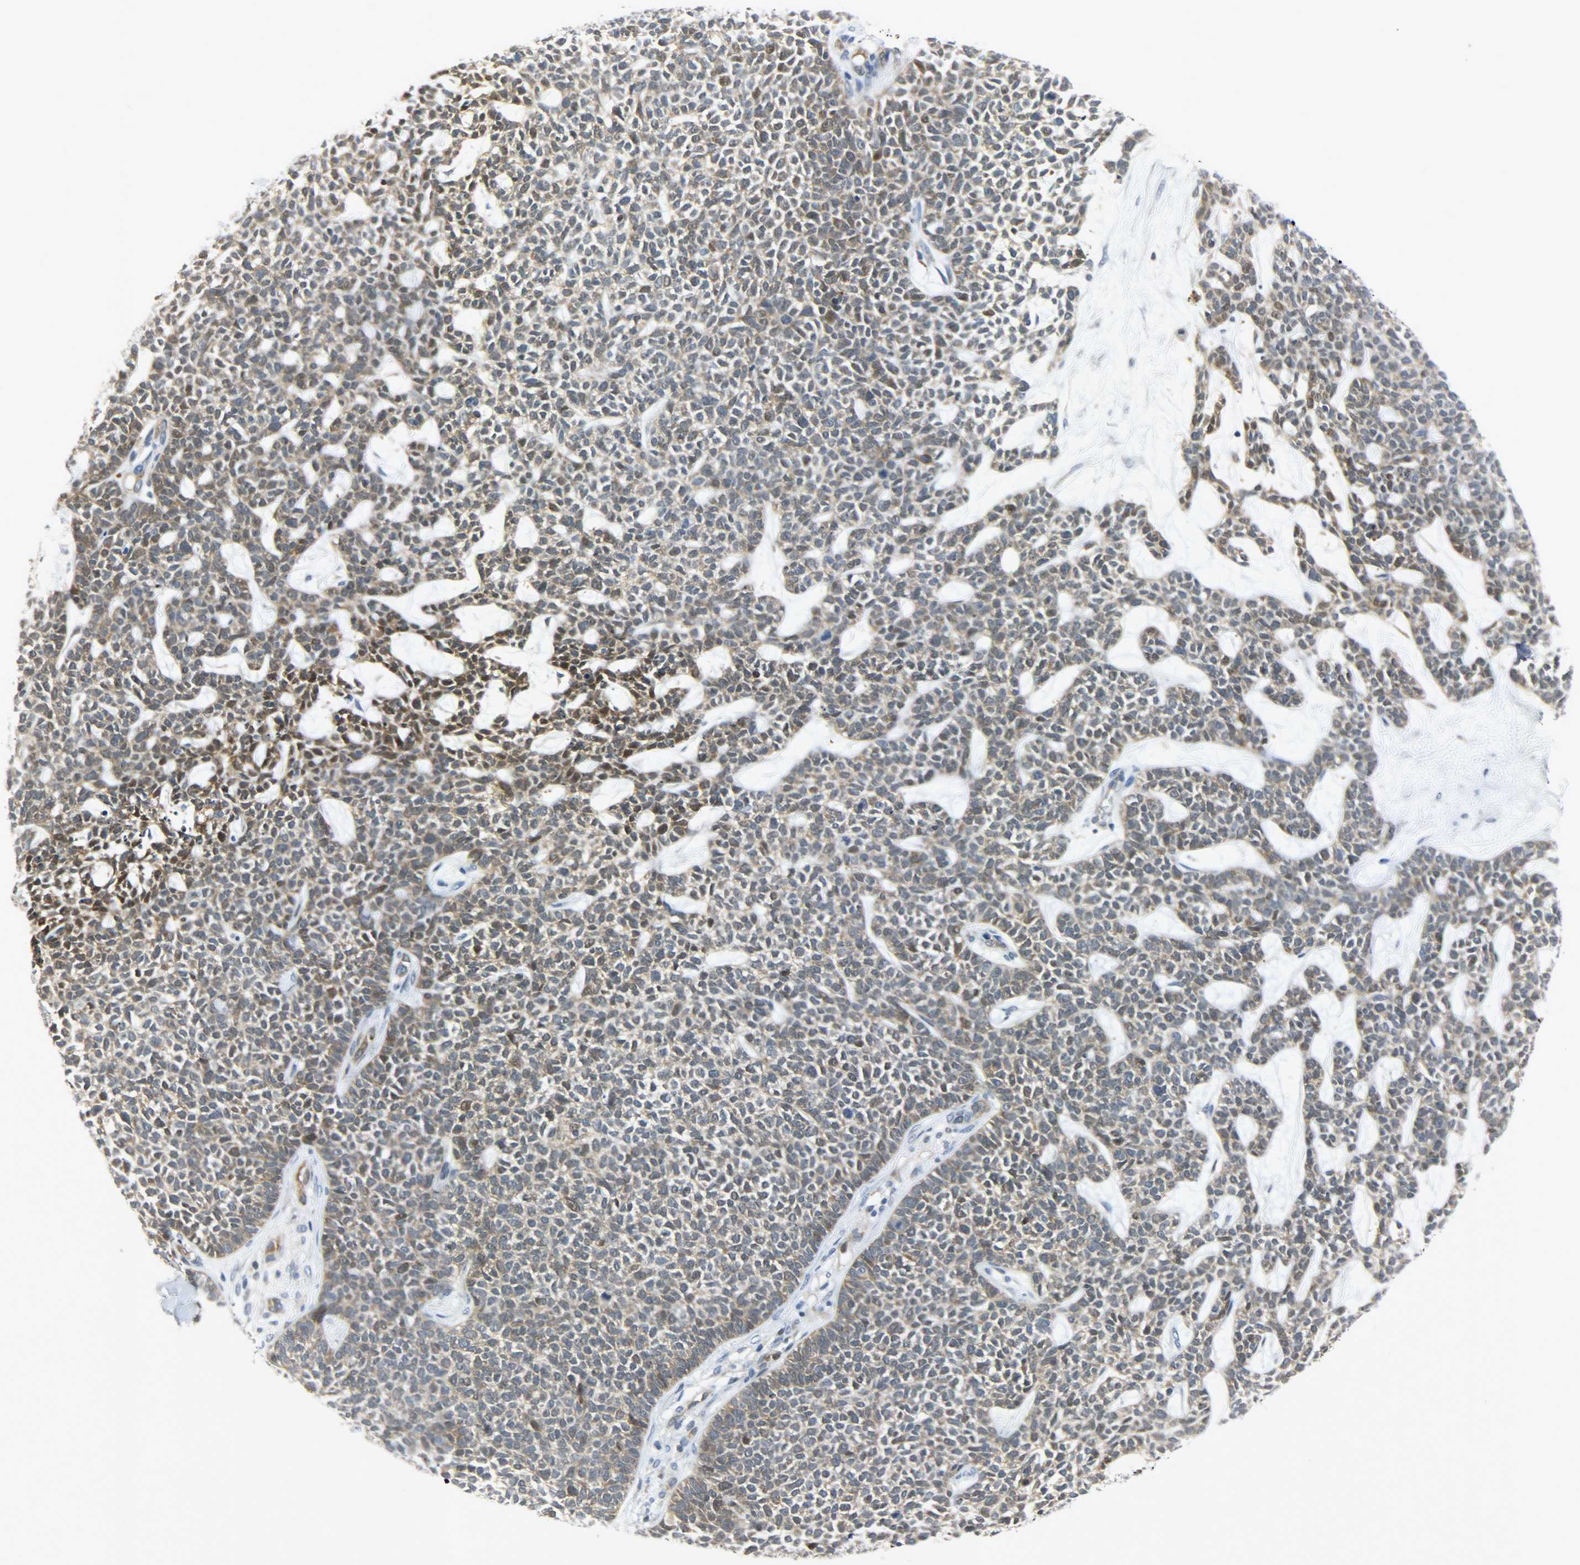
{"staining": {"intensity": "moderate", "quantity": ">75%", "location": "cytoplasmic/membranous,nuclear"}, "tissue": "skin cancer", "cell_type": "Tumor cells", "image_type": "cancer", "snomed": [{"axis": "morphology", "description": "Basal cell carcinoma"}, {"axis": "topography", "description": "Skin"}], "caption": "IHC histopathology image of skin cancer stained for a protein (brown), which demonstrates medium levels of moderate cytoplasmic/membranous and nuclear staining in approximately >75% of tumor cells.", "gene": "EIF4EBP1", "patient": {"sex": "female", "age": 84}}